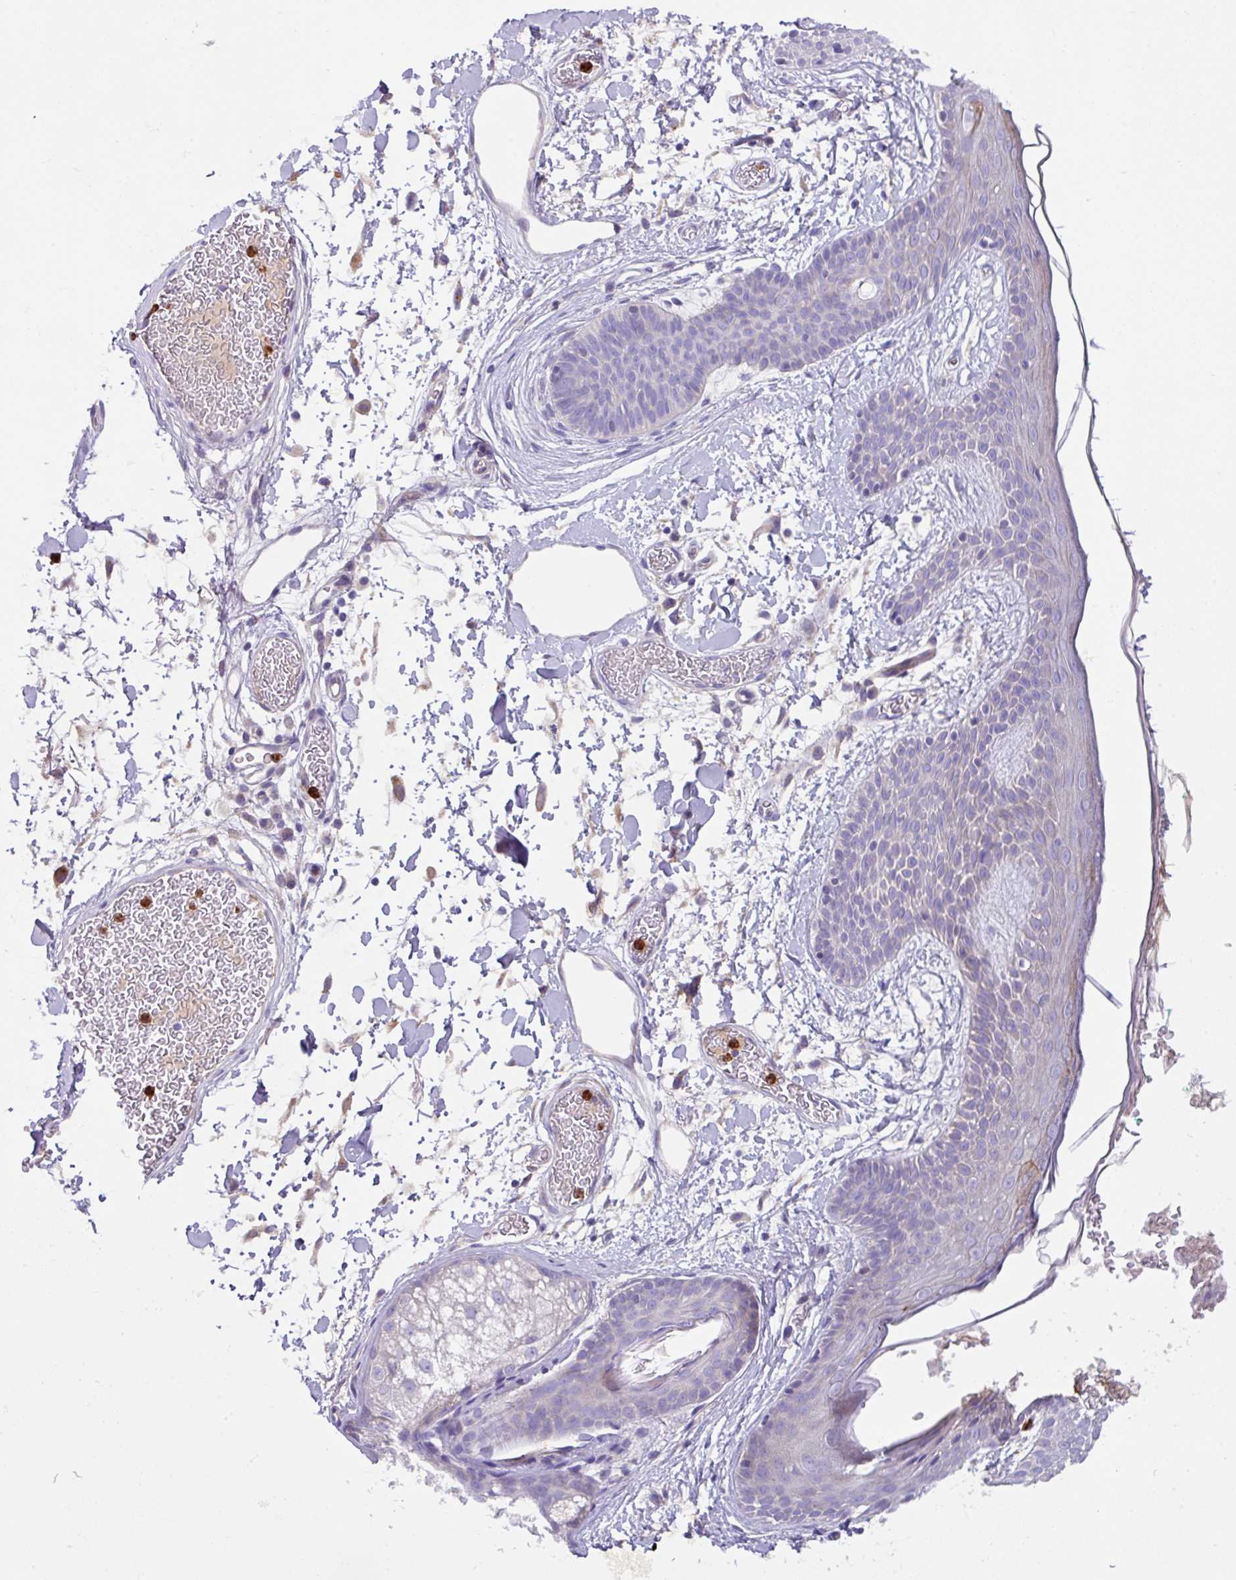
{"staining": {"intensity": "negative", "quantity": "none", "location": "none"}, "tissue": "skin", "cell_type": "Fibroblasts", "image_type": "normal", "snomed": [{"axis": "morphology", "description": "Normal tissue, NOS"}, {"axis": "topography", "description": "Skin"}], "caption": "DAB immunohistochemical staining of unremarkable human skin exhibits no significant positivity in fibroblasts. (DAB (3,3'-diaminobenzidine) immunohistochemistry with hematoxylin counter stain).", "gene": "CRISP3", "patient": {"sex": "male", "age": 79}}